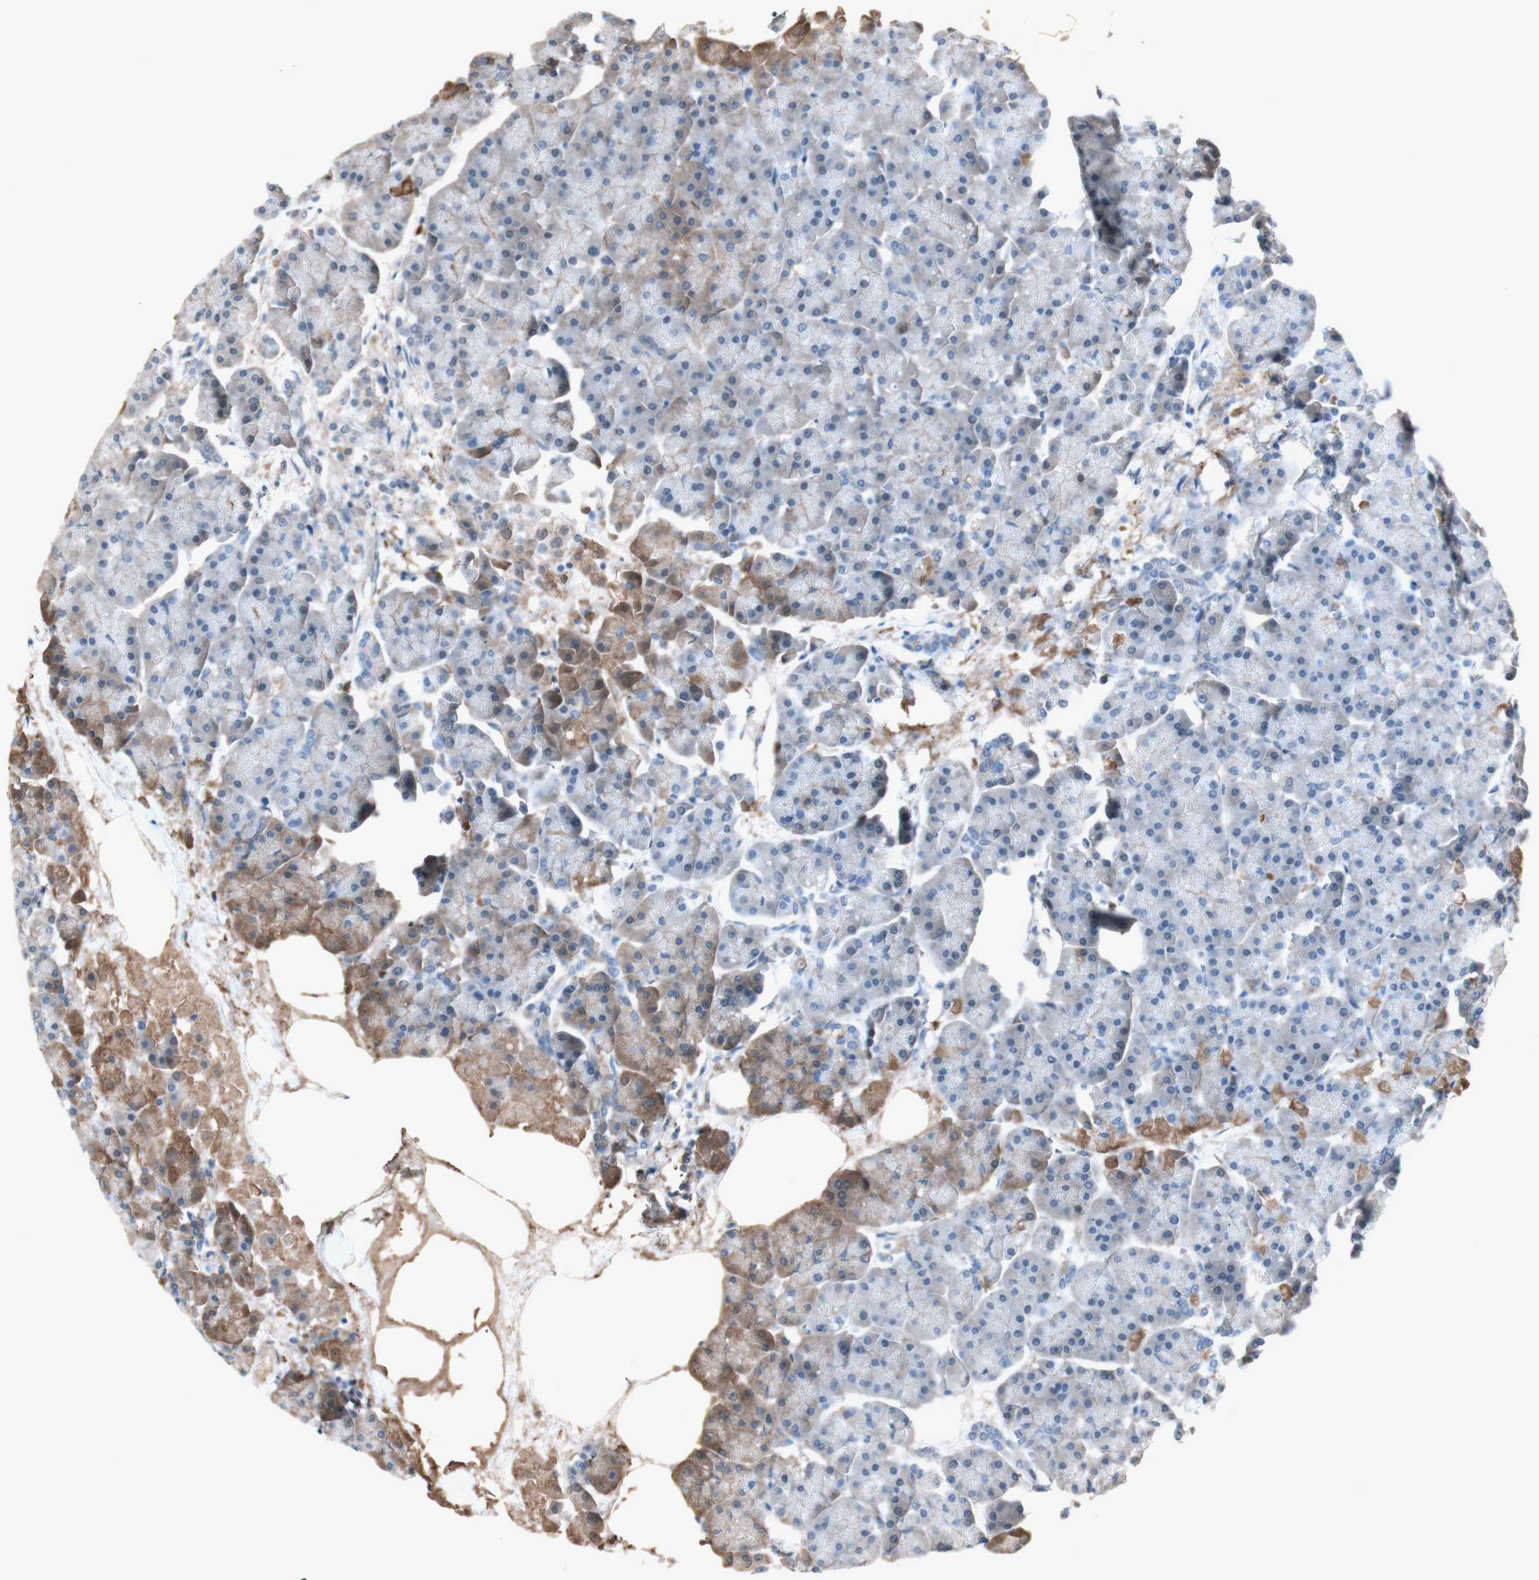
{"staining": {"intensity": "moderate", "quantity": "<25%", "location": "cytoplasmic/membranous"}, "tissue": "pancreas", "cell_type": "Exocrine glandular cells", "image_type": "normal", "snomed": [{"axis": "morphology", "description": "Normal tissue, NOS"}, {"axis": "topography", "description": "Pancreas"}], "caption": "A high-resolution micrograph shows immunohistochemistry (IHC) staining of benign pancreas, which reveals moderate cytoplasmic/membranous expression in about <25% of exocrine glandular cells. The staining was performed using DAB (3,3'-diaminobenzidine) to visualize the protein expression in brown, while the nuclei were stained in blue with hematoxylin (Magnification: 20x).", "gene": "MMP14", "patient": {"sex": "female", "age": 70}}